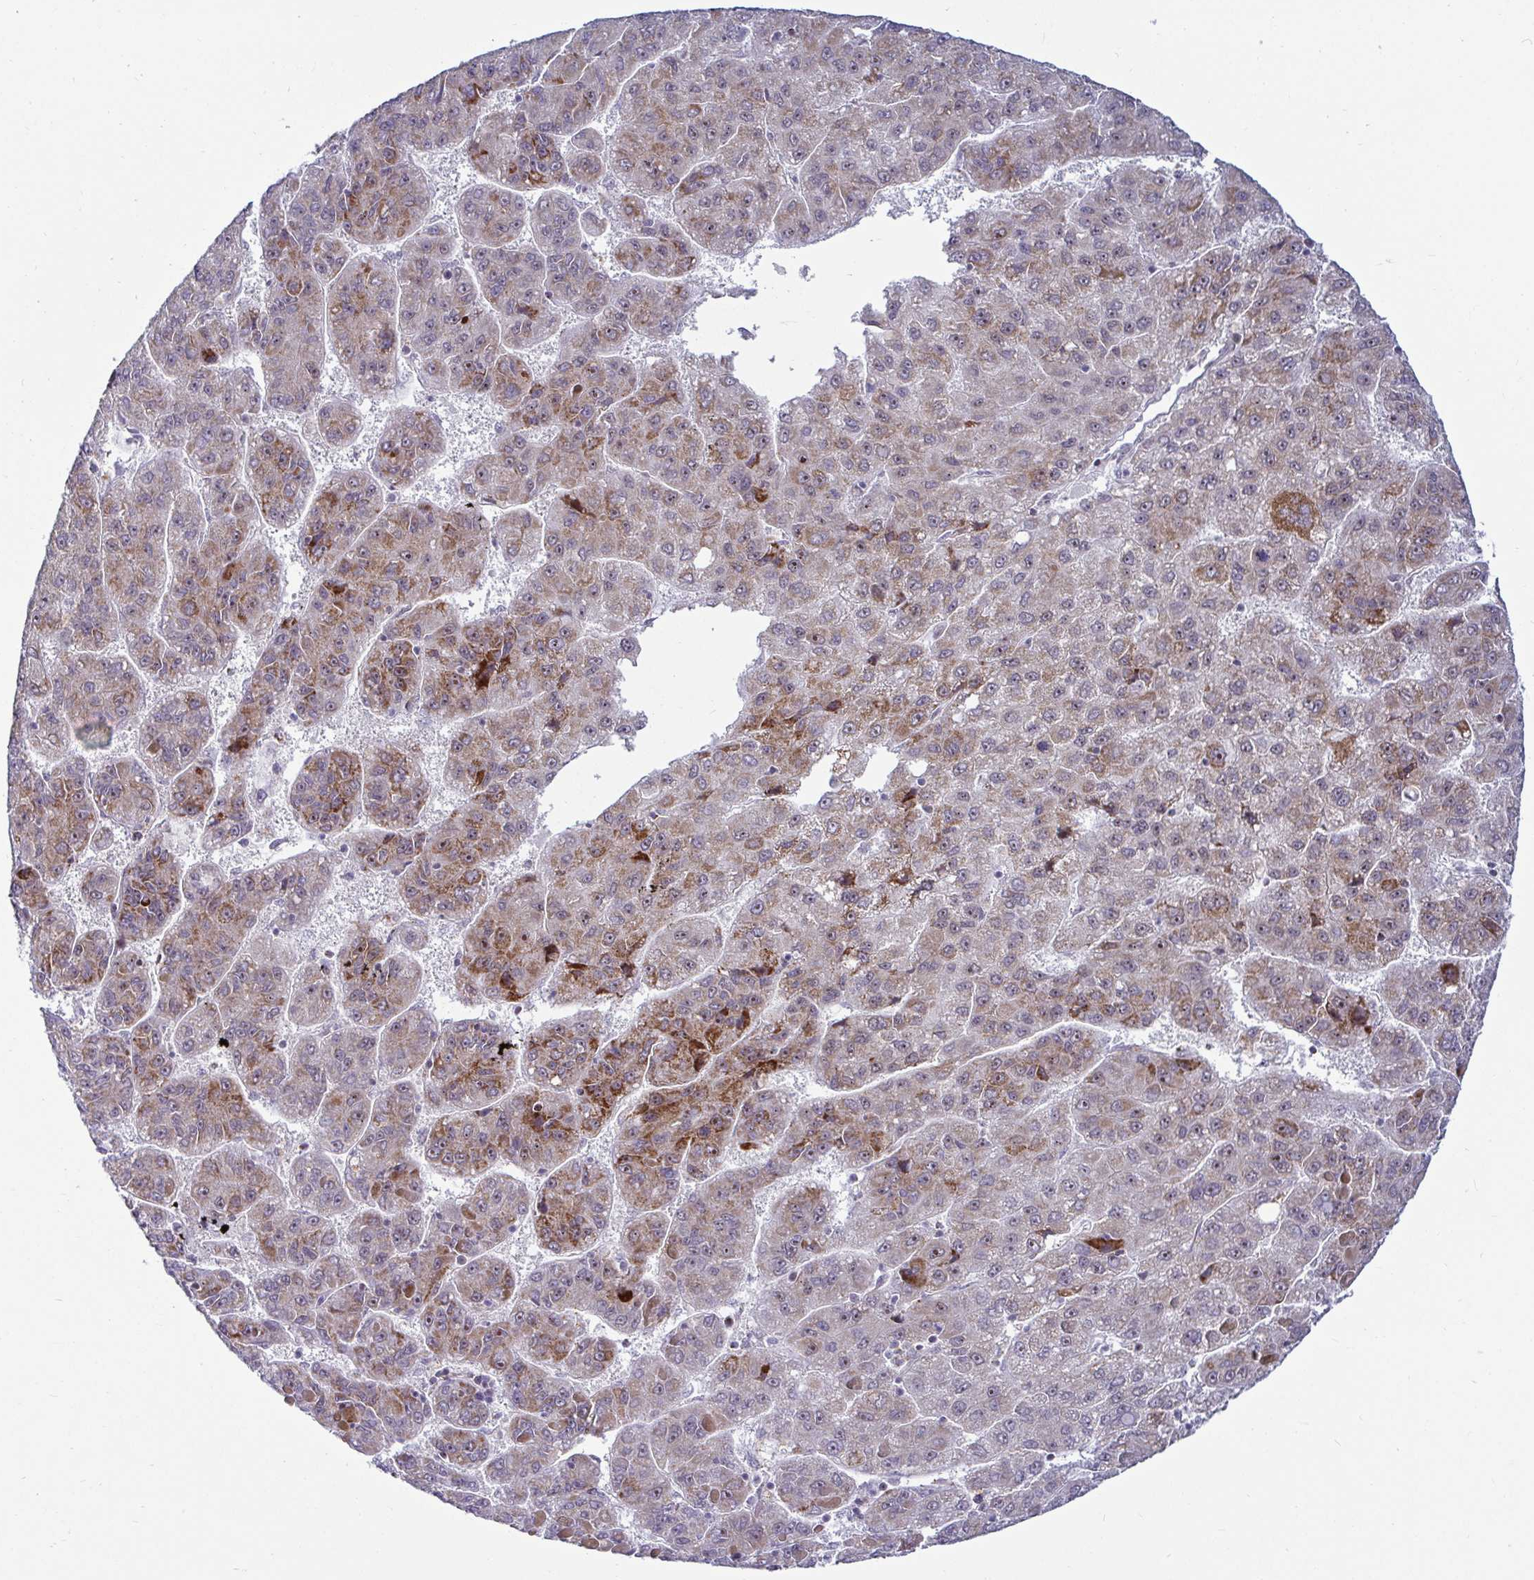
{"staining": {"intensity": "moderate", "quantity": "25%-75%", "location": "cytoplasmic/membranous"}, "tissue": "liver cancer", "cell_type": "Tumor cells", "image_type": "cancer", "snomed": [{"axis": "morphology", "description": "Carcinoma, Hepatocellular, NOS"}, {"axis": "topography", "description": "Liver"}], "caption": "Immunohistochemical staining of liver cancer (hepatocellular carcinoma) exhibits medium levels of moderate cytoplasmic/membranous protein positivity in about 25%-75% of tumor cells.", "gene": "DZIP1", "patient": {"sex": "female", "age": 82}}